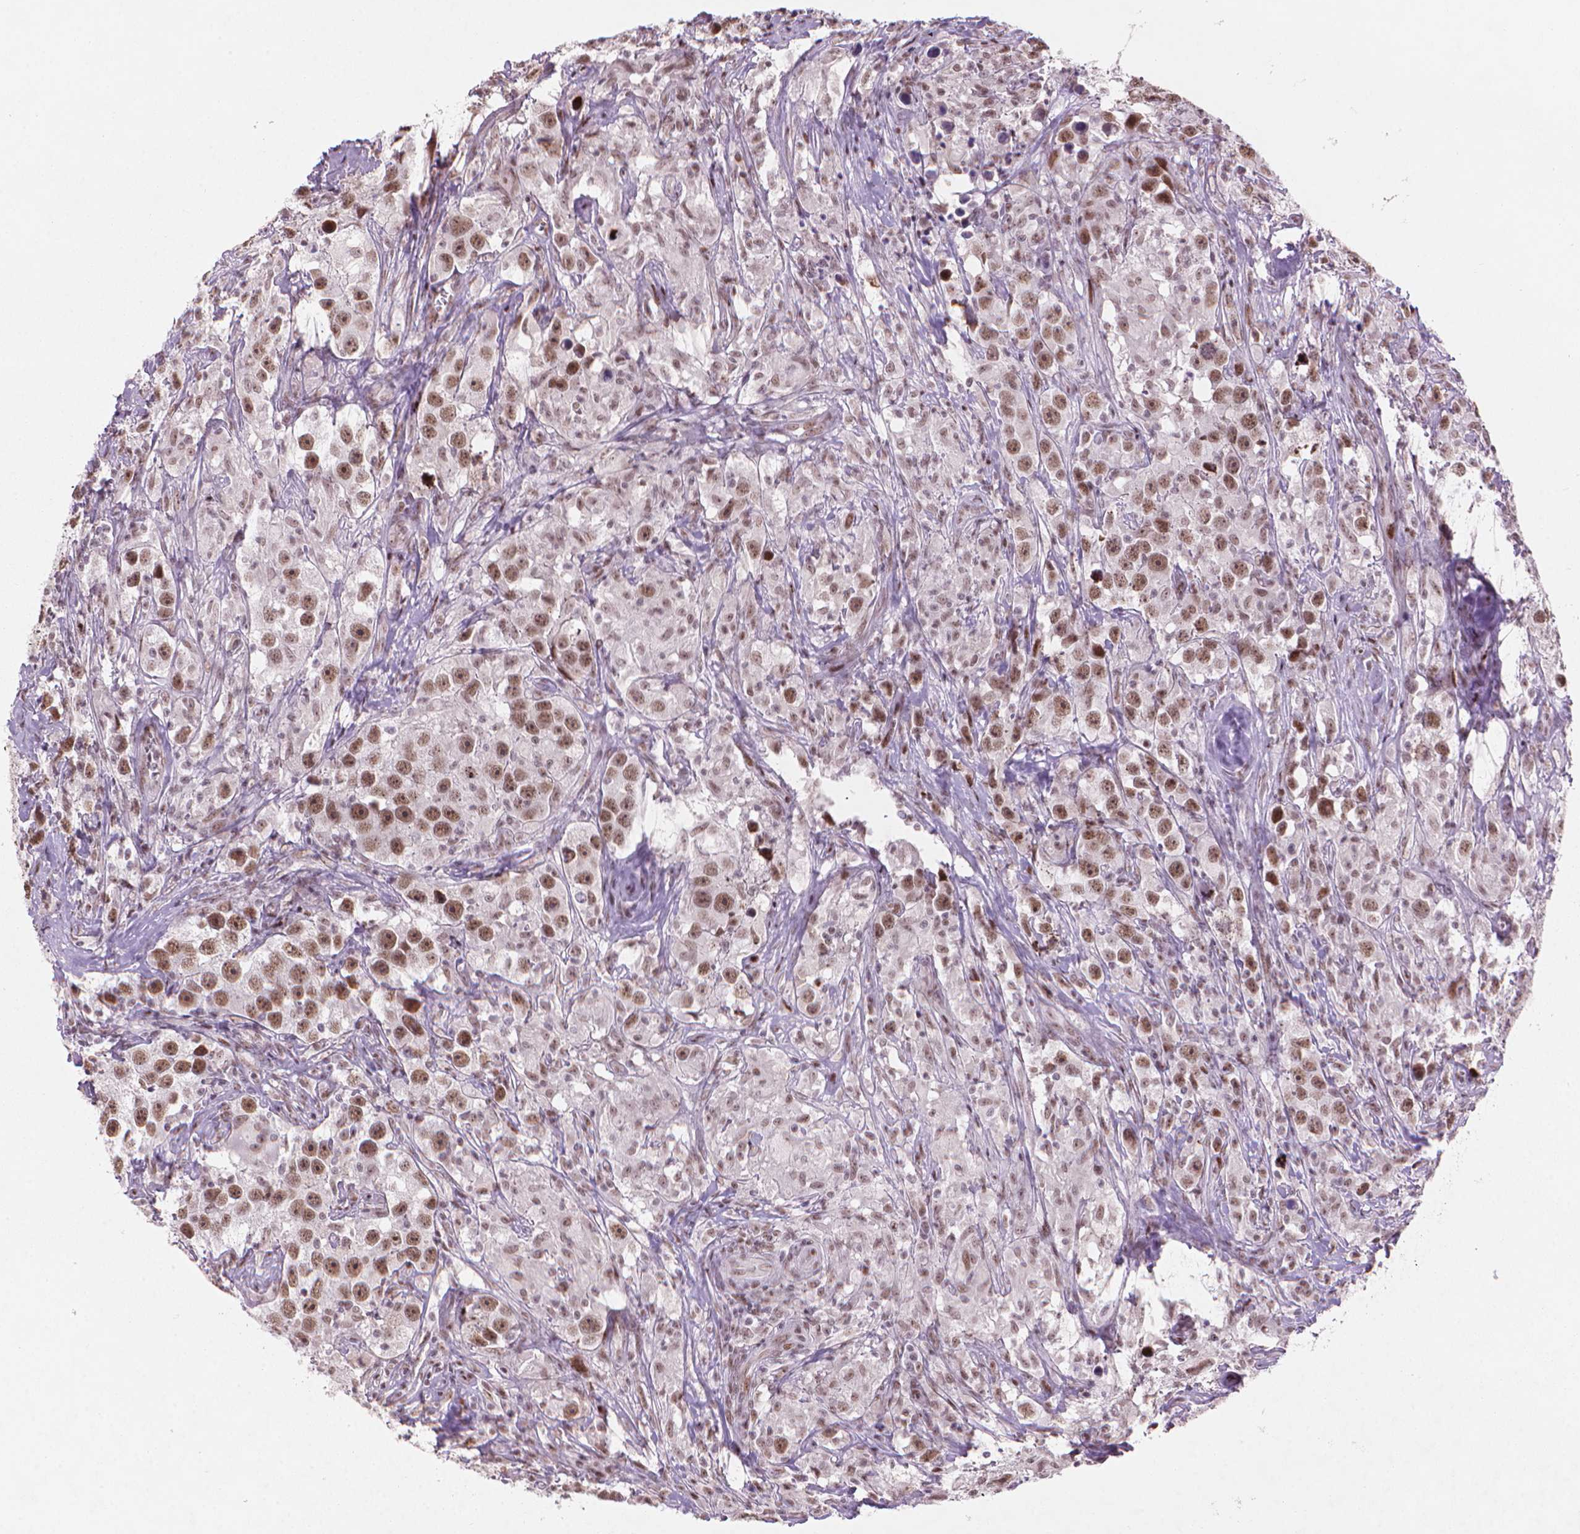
{"staining": {"intensity": "strong", "quantity": ">75%", "location": "nuclear"}, "tissue": "testis cancer", "cell_type": "Tumor cells", "image_type": "cancer", "snomed": [{"axis": "morphology", "description": "Seminoma, NOS"}, {"axis": "topography", "description": "Testis"}], "caption": "There is high levels of strong nuclear positivity in tumor cells of testis cancer, as demonstrated by immunohistochemical staining (brown color).", "gene": "HES7", "patient": {"sex": "male", "age": 49}}